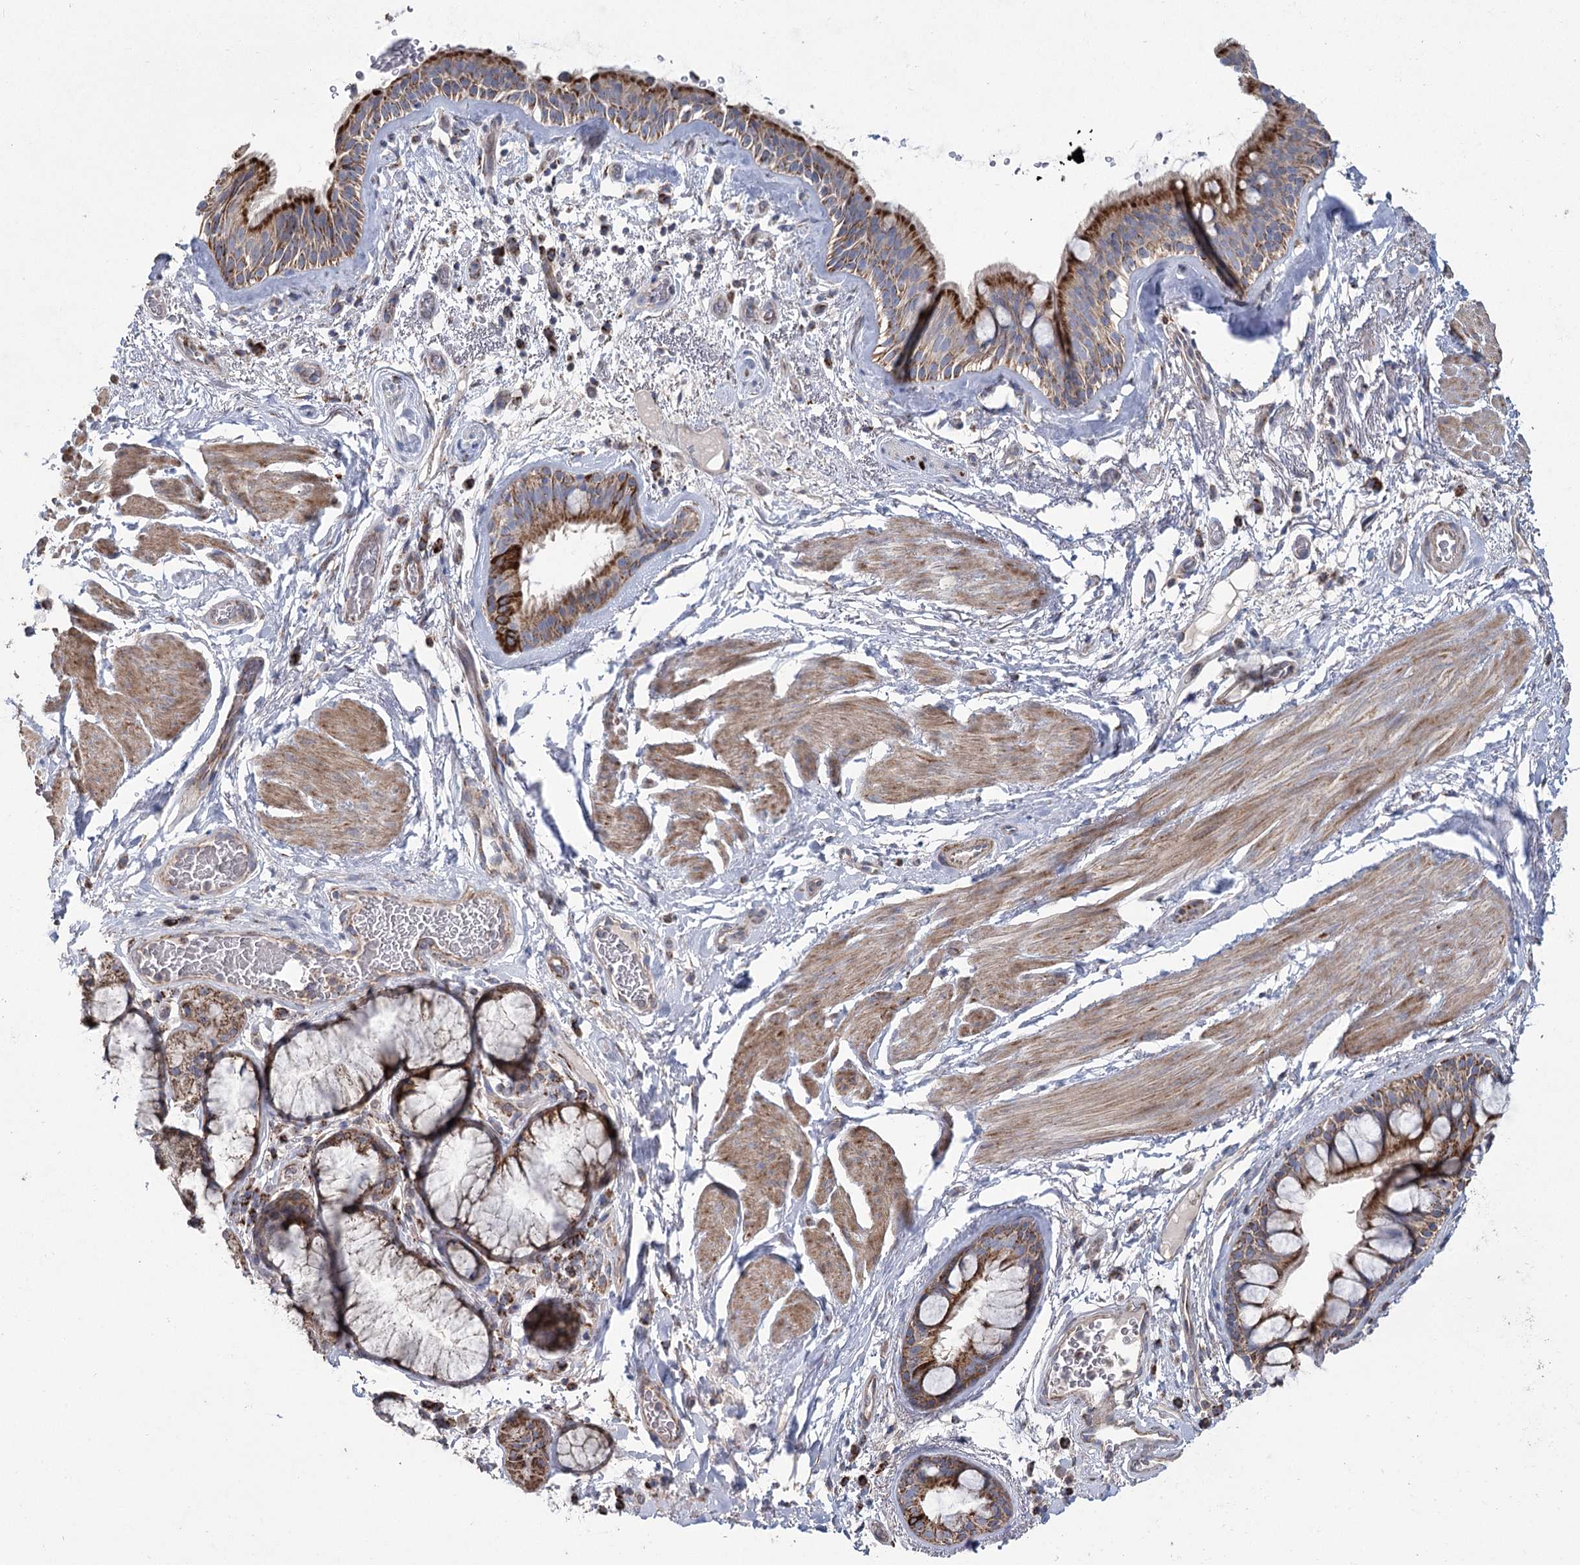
{"staining": {"intensity": "strong", "quantity": ">75%", "location": "cytoplasmic/membranous"}, "tissue": "bronchus", "cell_type": "Respiratory epithelial cells", "image_type": "normal", "snomed": [{"axis": "morphology", "description": "Normal tissue, NOS"}, {"axis": "topography", "description": "Cartilage tissue"}], "caption": "Protein staining by IHC displays strong cytoplasmic/membranous expression in approximately >75% of respiratory epithelial cells in unremarkable bronchus.", "gene": "RANBP3L", "patient": {"sex": "female", "age": 63}}